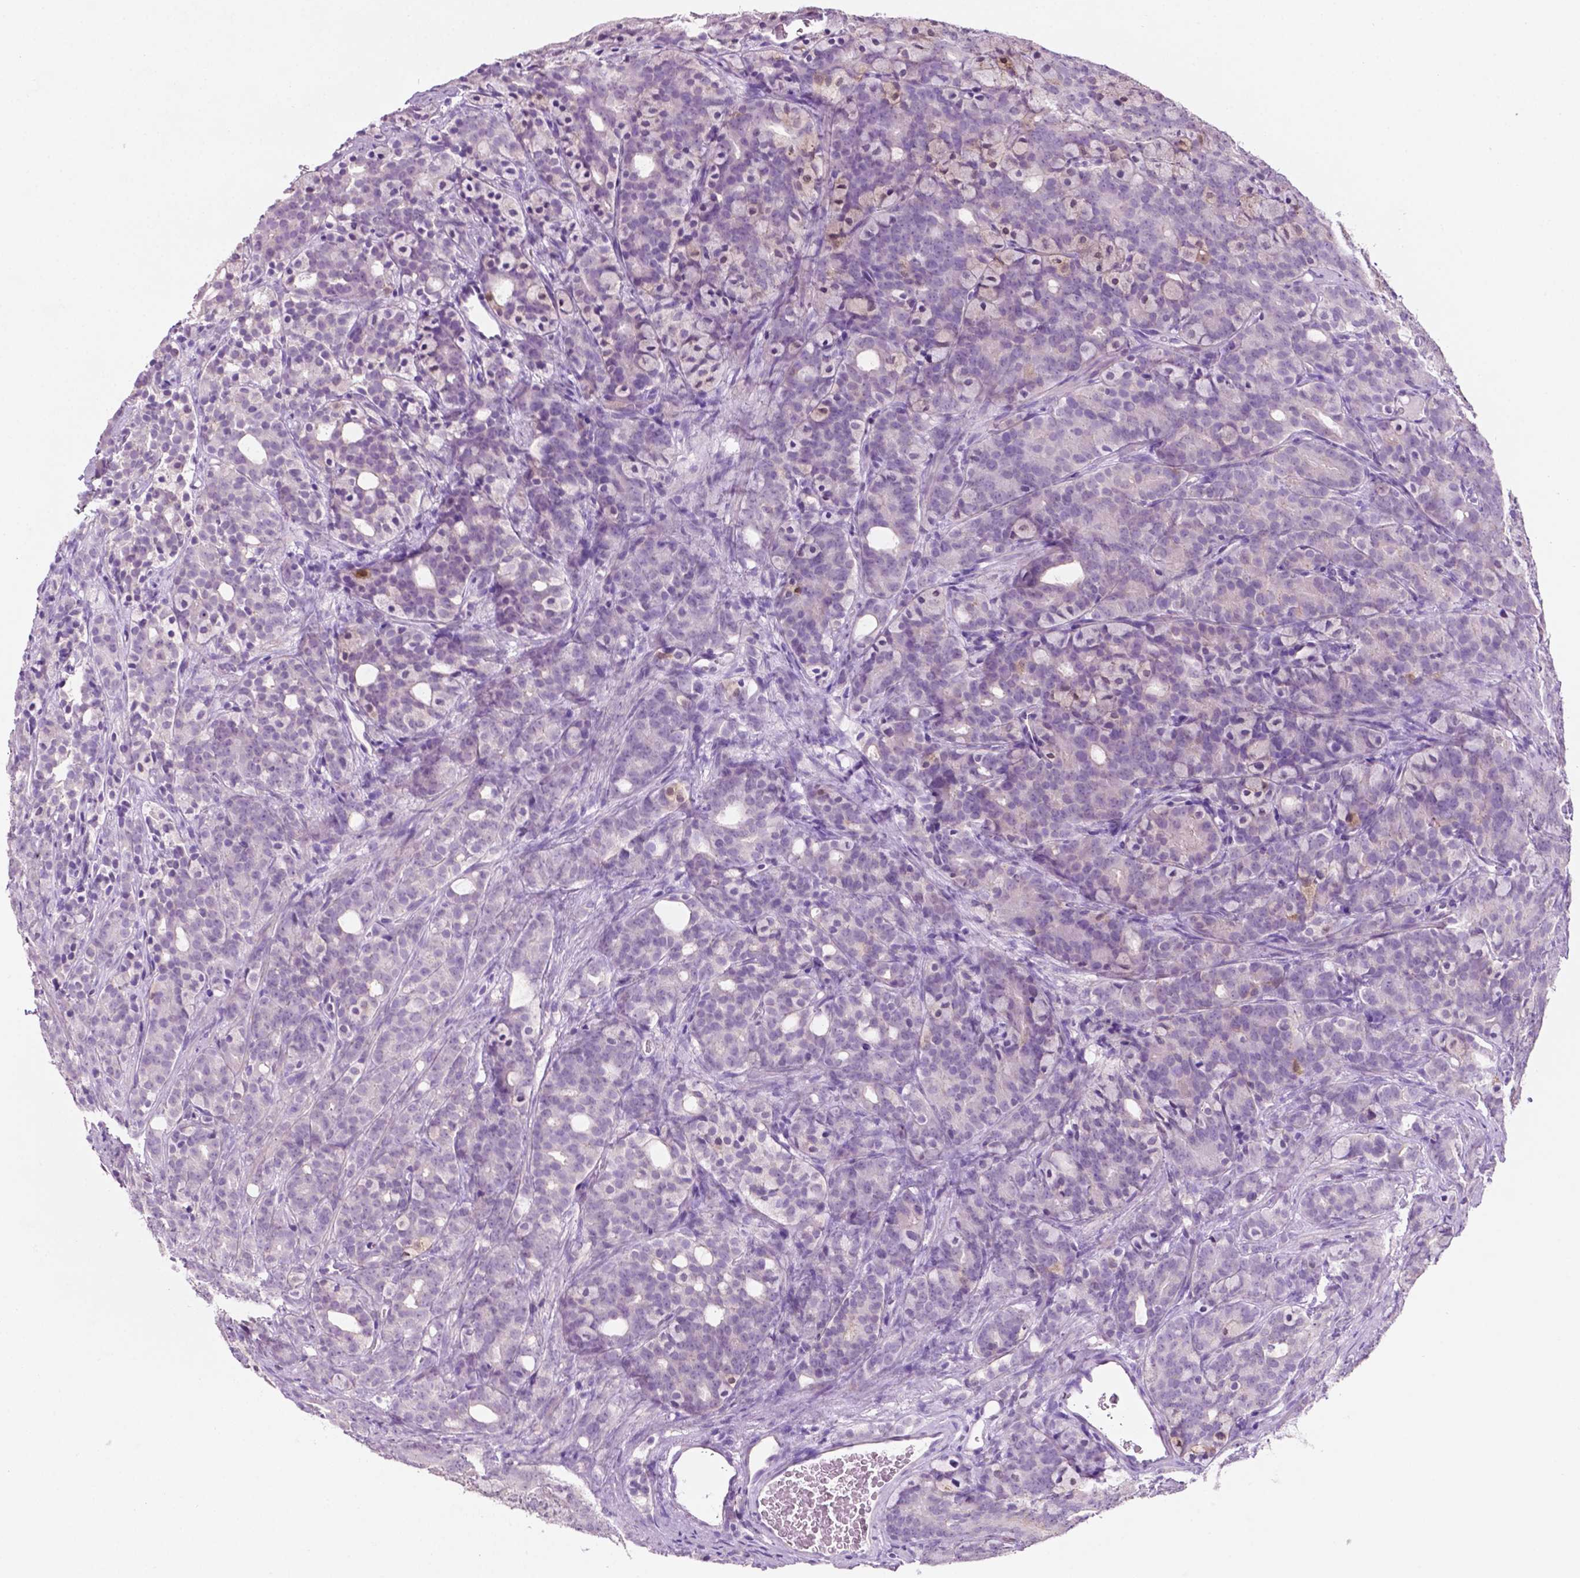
{"staining": {"intensity": "negative", "quantity": "none", "location": "none"}, "tissue": "prostate cancer", "cell_type": "Tumor cells", "image_type": "cancer", "snomed": [{"axis": "morphology", "description": "Adenocarcinoma, High grade"}, {"axis": "topography", "description": "Prostate"}], "caption": "The image shows no significant positivity in tumor cells of prostate cancer (adenocarcinoma (high-grade)). (Stains: DAB (3,3'-diaminobenzidine) immunohistochemistry (IHC) with hematoxylin counter stain, Microscopy: brightfield microscopy at high magnification).", "gene": "PHGR1", "patient": {"sex": "male", "age": 84}}